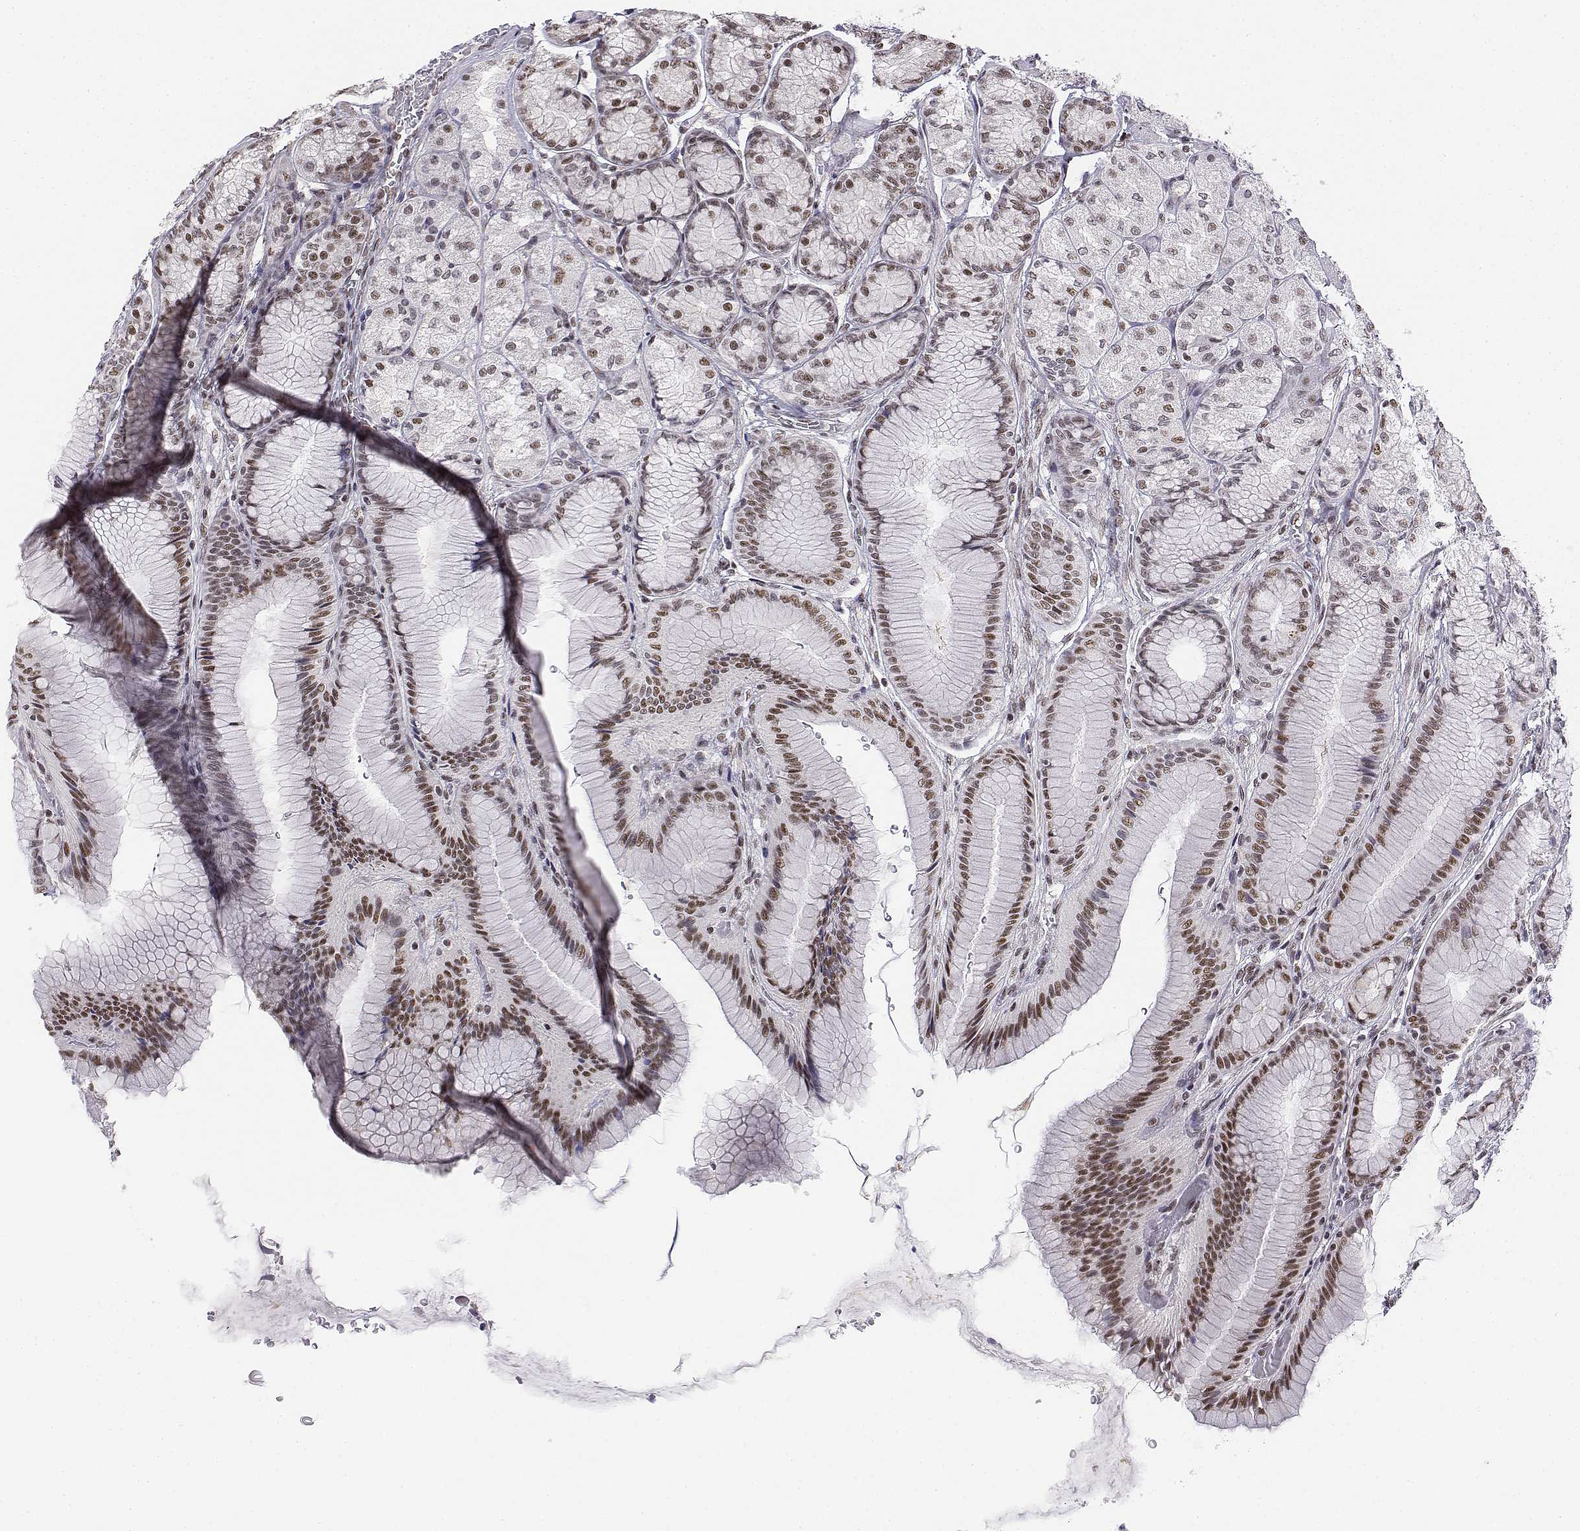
{"staining": {"intensity": "moderate", "quantity": ">75%", "location": "nuclear"}, "tissue": "stomach", "cell_type": "Glandular cells", "image_type": "normal", "snomed": [{"axis": "morphology", "description": "Normal tissue, NOS"}, {"axis": "morphology", "description": "Adenocarcinoma, NOS"}, {"axis": "morphology", "description": "Adenocarcinoma, High grade"}, {"axis": "topography", "description": "Stomach, upper"}, {"axis": "topography", "description": "Stomach"}], "caption": "Moderate nuclear positivity is present in about >75% of glandular cells in benign stomach.", "gene": "SETD1A", "patient": {"sex": "female", "age": 65}}